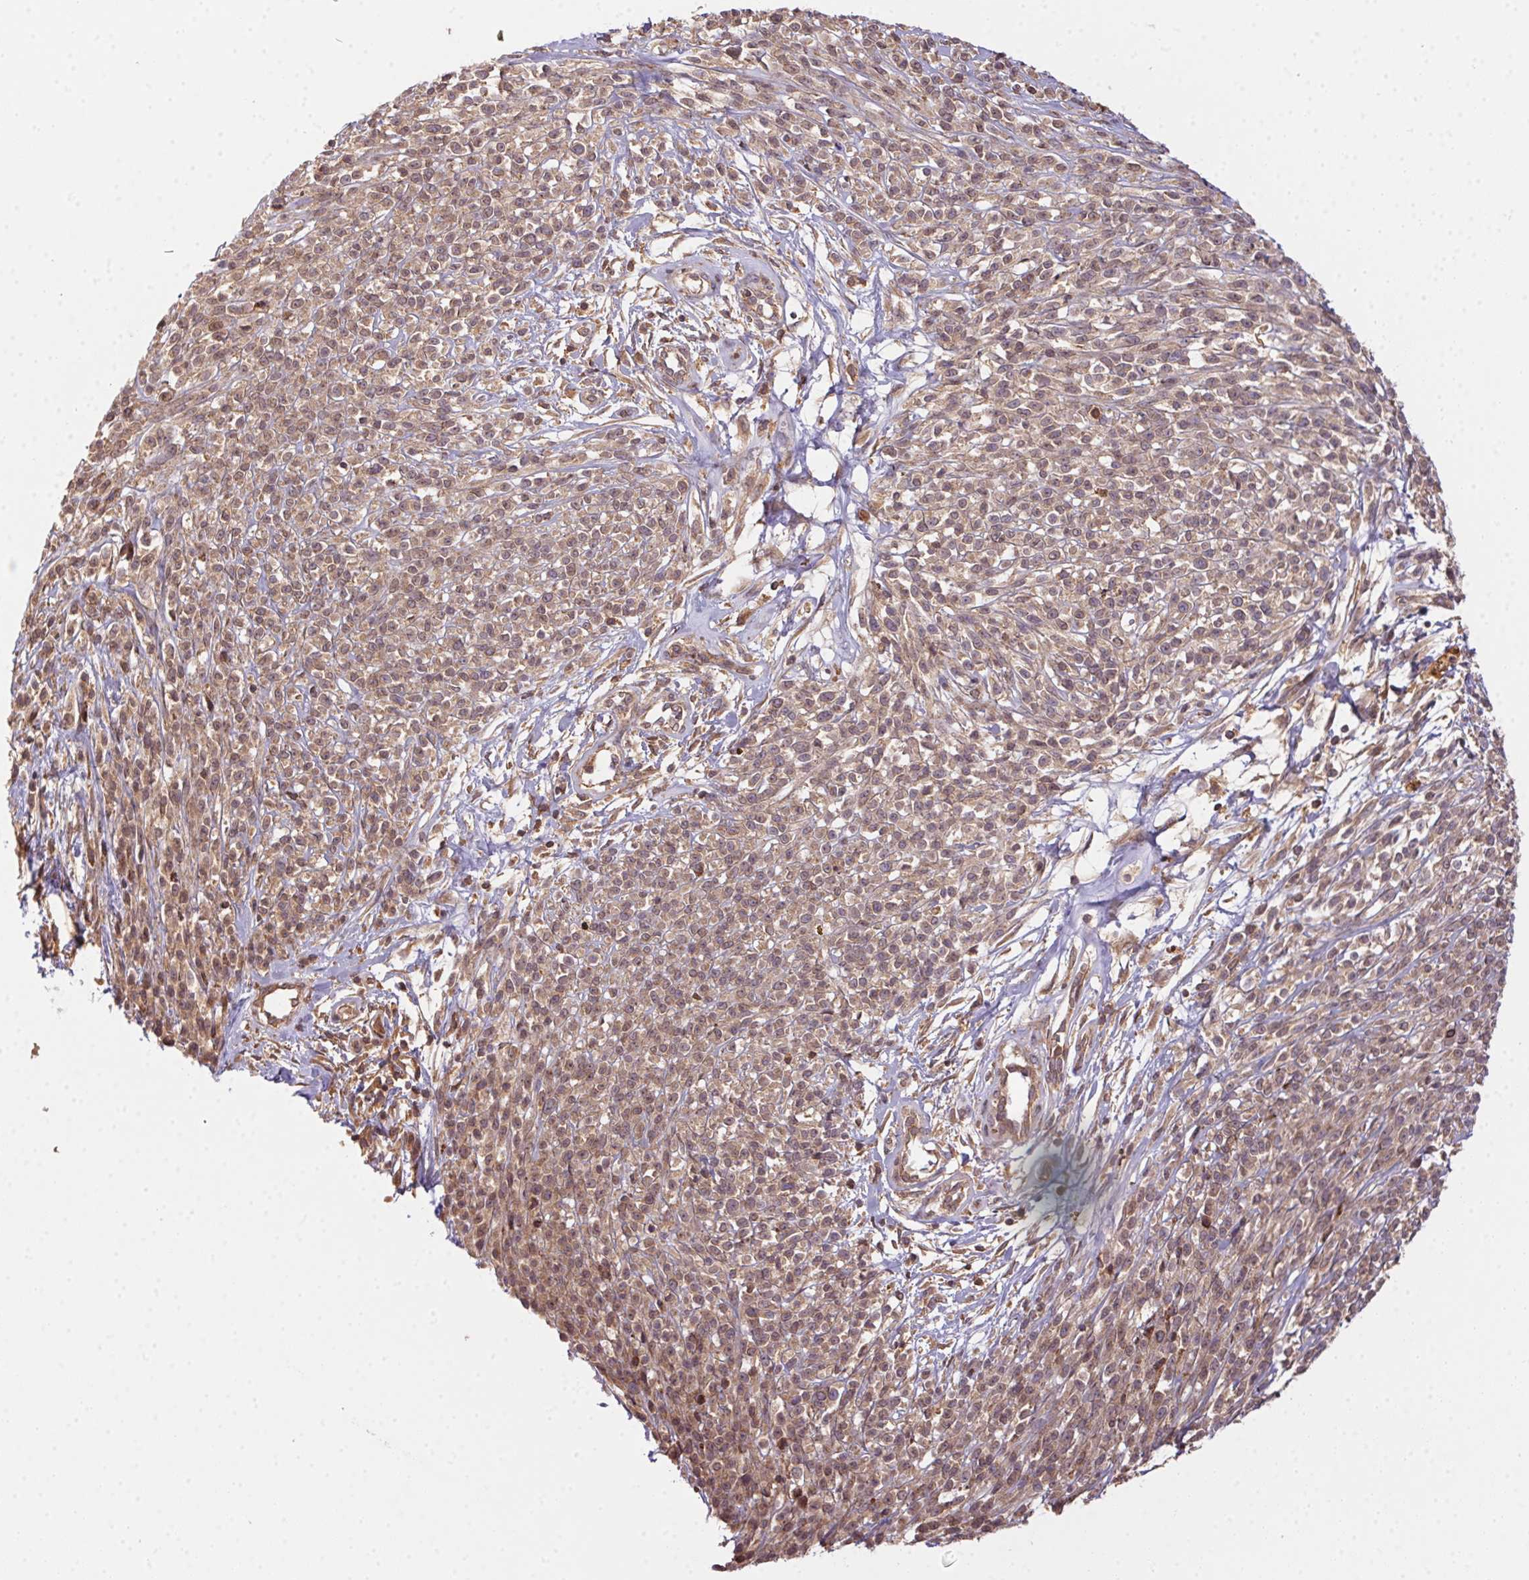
{"staining": {"intensity": "weak", "quantity": ">75%", "location": "cytoplasmic/membranous"}, "tissue": "melanoma", "cell_type": "Tumor cells", "image_type": "cancer", "snomed": [{"axis": "morphology", "description": "Malignant melanoma, NOS"}, {"axis": "topography", "description": "Skin"}, {"axis": "topography", "description": "Skin of trunk"}], "caption": "IHC histopathology image of neoplastic tissue: human melanoma stained using IHC displays low levels of weak protein expression localized specifically in the cytoplasmic/membranous of tumor cells, appearing as a cytoplasmic/membranous brown color.", "gene": "MEX3D", "patient": {"sex": "male", "age": 74}}